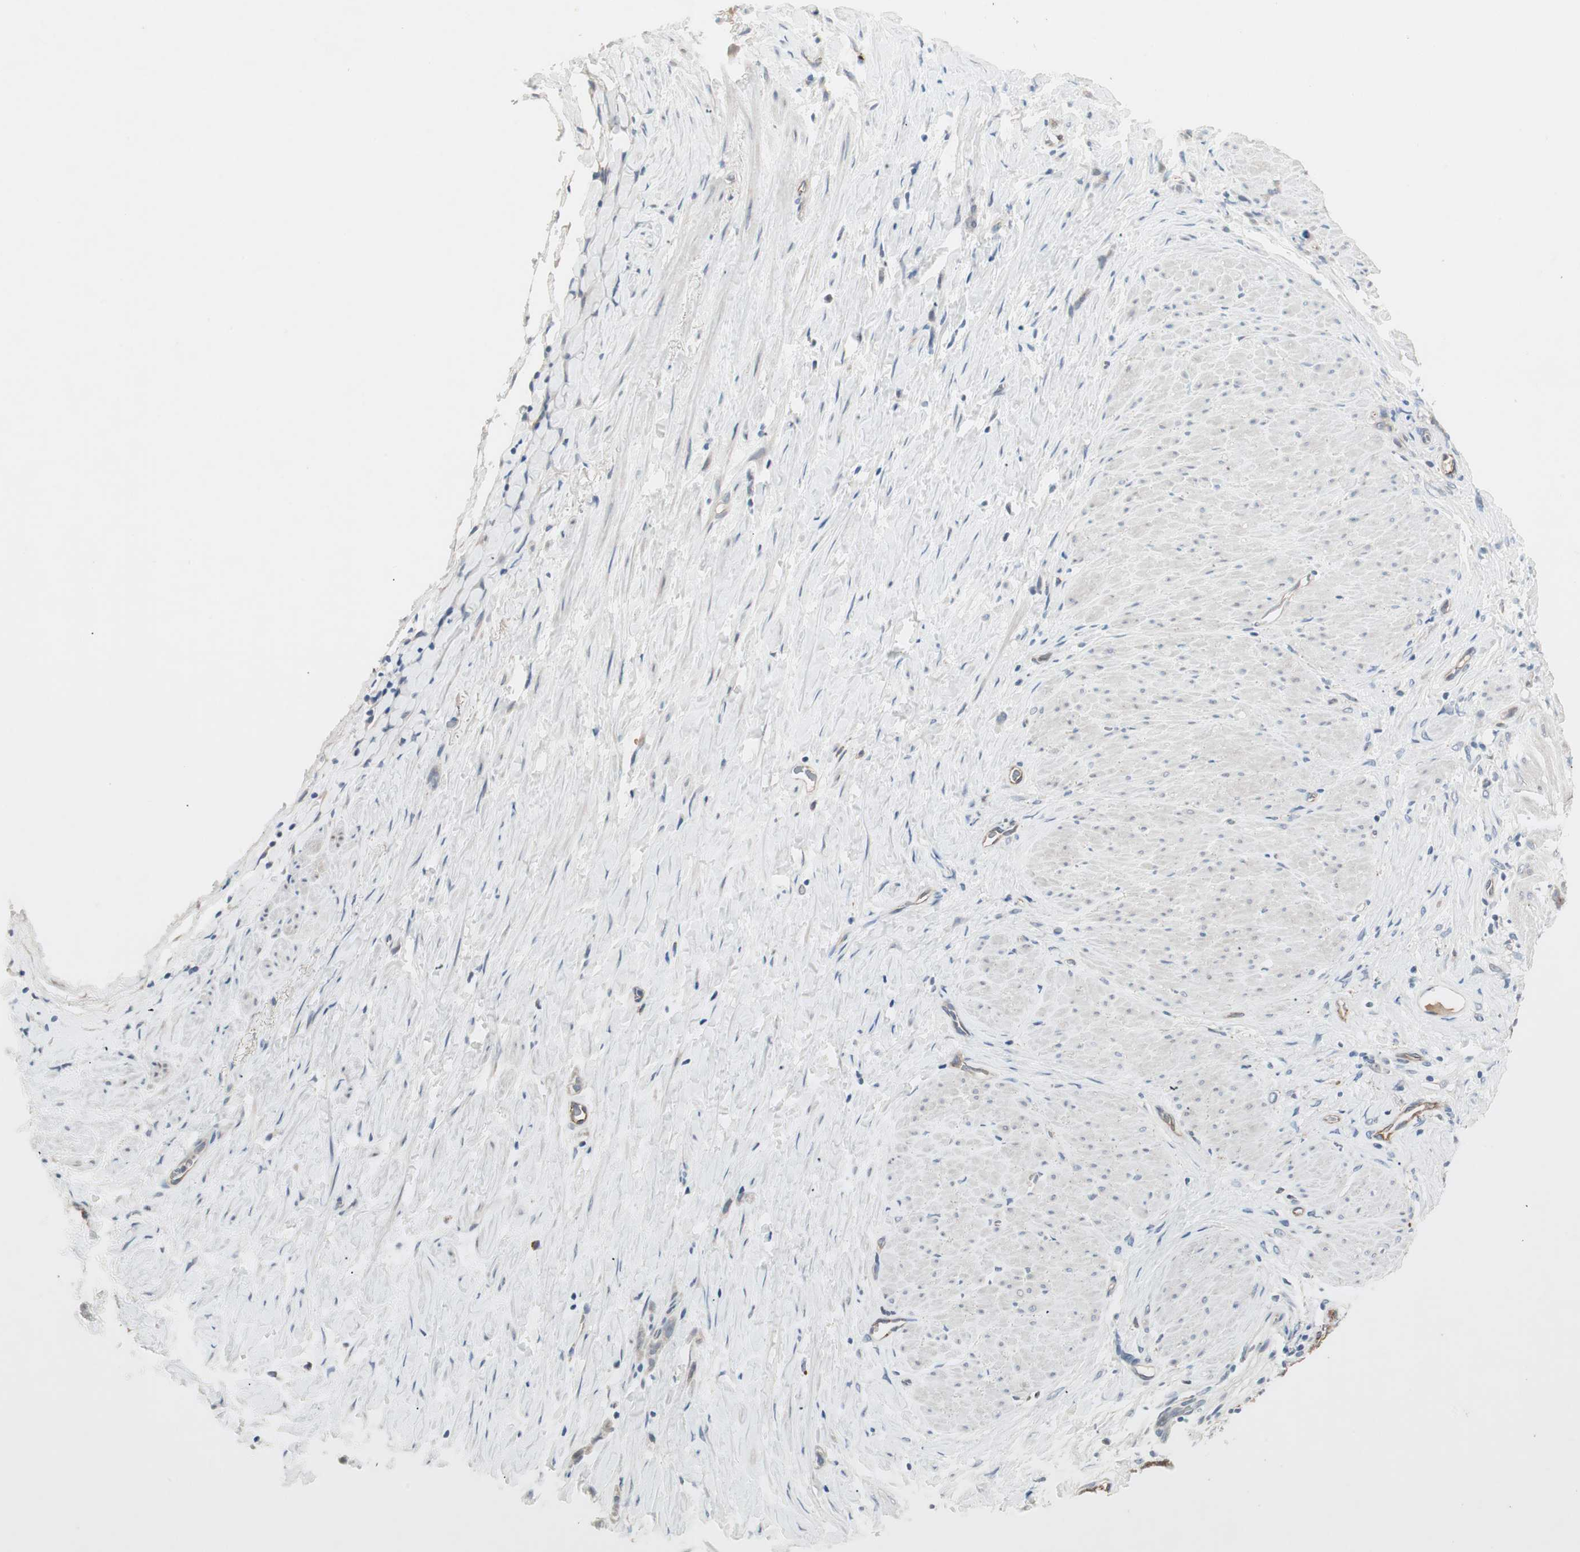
{"staining": {"intensity": "weak", "quantity": "25%-75%", "location": "cytoplasmic/membranous"}, "tissue": "stomach cancer", "cell_type": "Tumor cells", "image_type": "cancer", "snomed": [{"axis": "morphology", "description": "Adenocarcinoma, NOS"}, {"axis": "topography", "description": "Stomach"}], "caption": "Human adenocarcinoma (stomach) stained with a protein marker exhibits weak staining in tumor cells.", "gene": "FGFR4", "patient": {"sex": "male", "age": 82}}